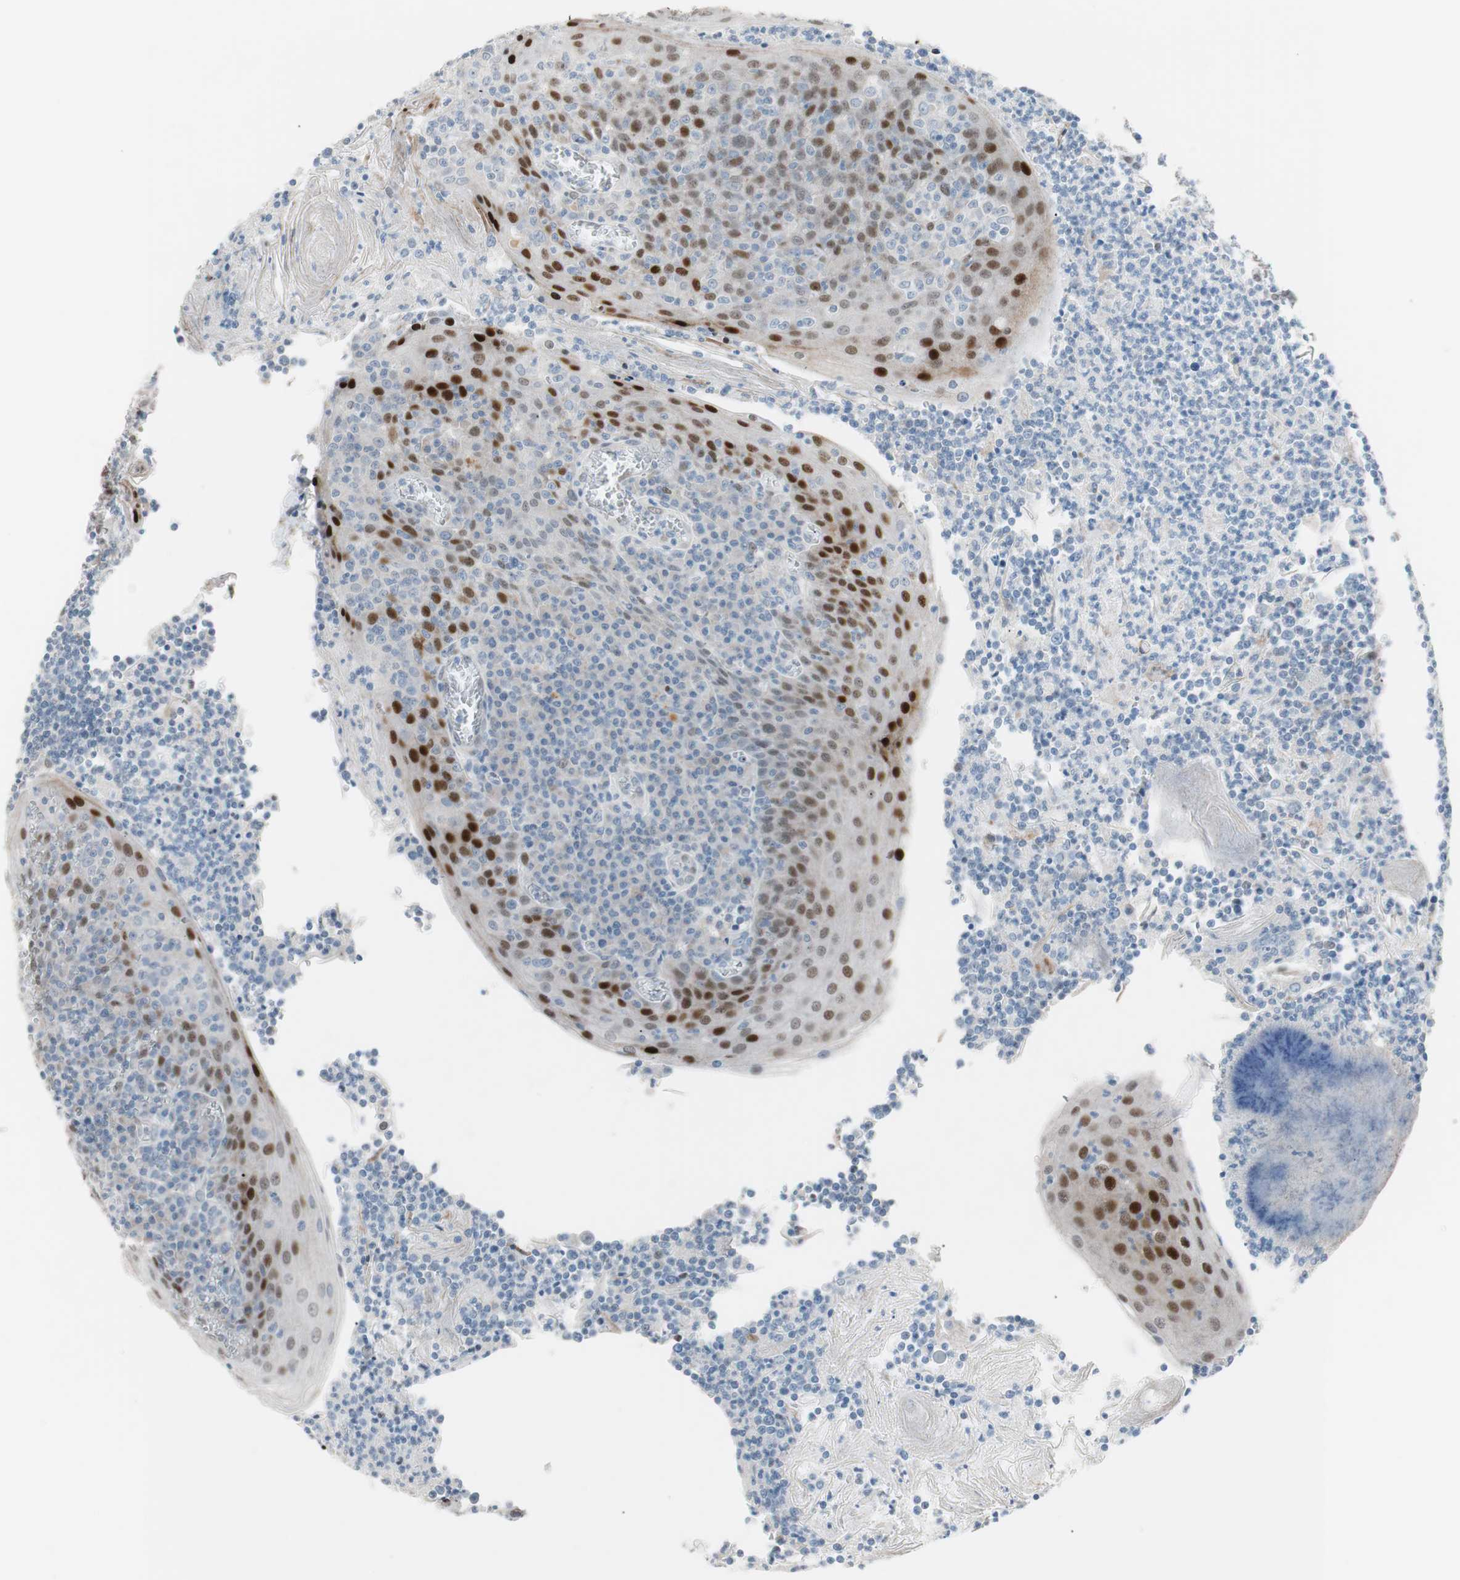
{"staining": {"intensity": "negative", "quantity": "none", "location": "none"}, "tissue": "tonsil", "cell_type": "Germinal center cells", "image_type": "normal", "snomed": [{"axis": "morphology", "description": "Normal tissue, NOS"}, {"axis": "topography", "description": "Tonsil"}], "caption": "There is no significant positivity in germinal center cells of tonsil. (DAB (3,3'-diaminobenzidine) immunohistochemistry (IHC), high magnification).", "gene": "FOSL1", "patient": {"sex": "male", "age": 31}}